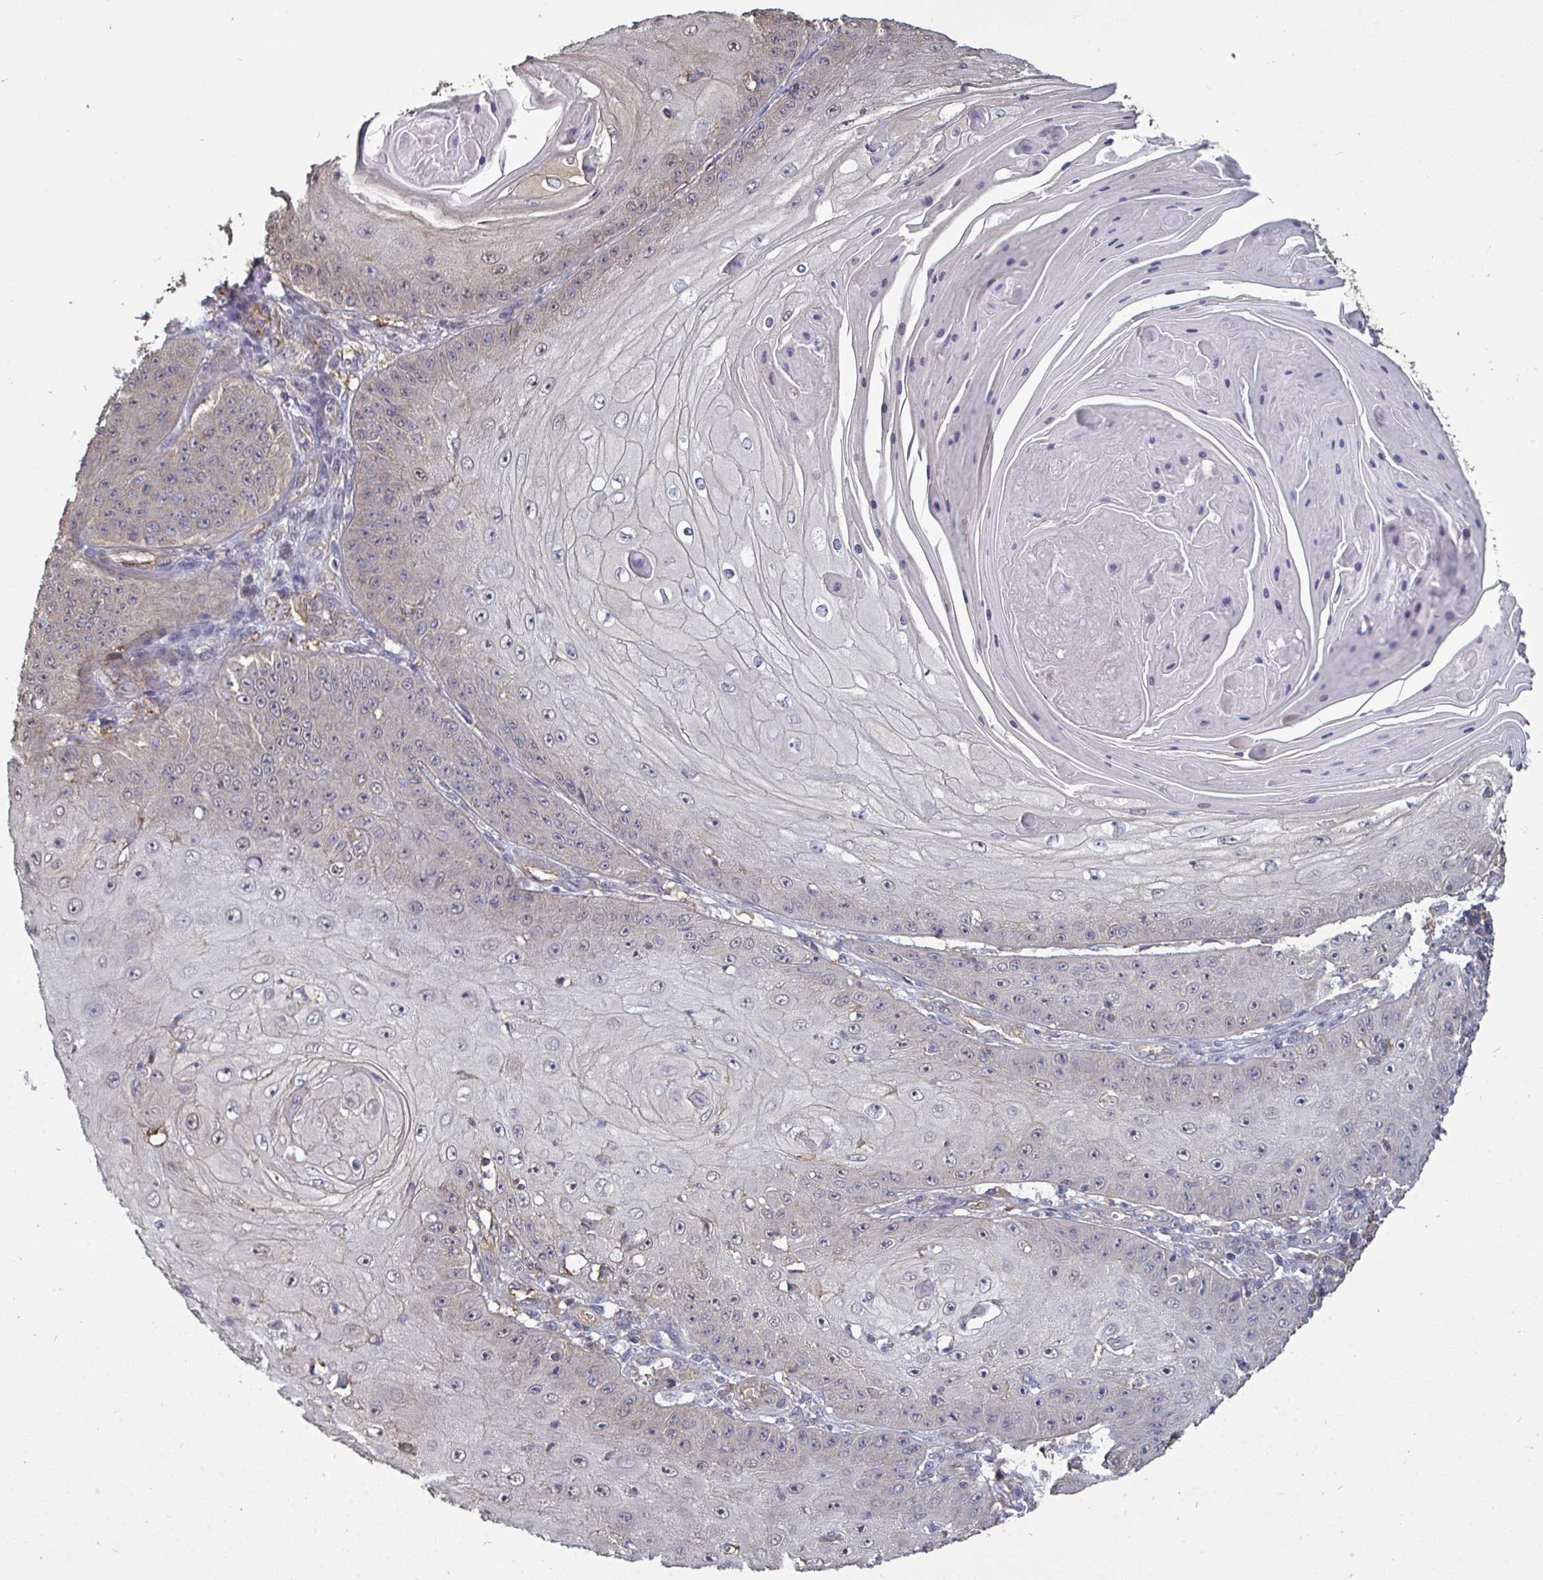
{"staining": {"intensity": "negative", "quantity": "none", "location": "none"}, "tissue": "skin cancer", "cell_type": "Tumor cells", "image_type": "cancer", "snomed": [{"axis": "morphology", "description": "Squamous cell carcinoma, NOS"}, {"axis": "topography", "description": "Skin"}], "caption": "The image exhibits no staining of tumor cells in skin cancer (squamous cell carcinoma).", "gene": "ISCU", "patient": {"sex": "male", "age": 70}}